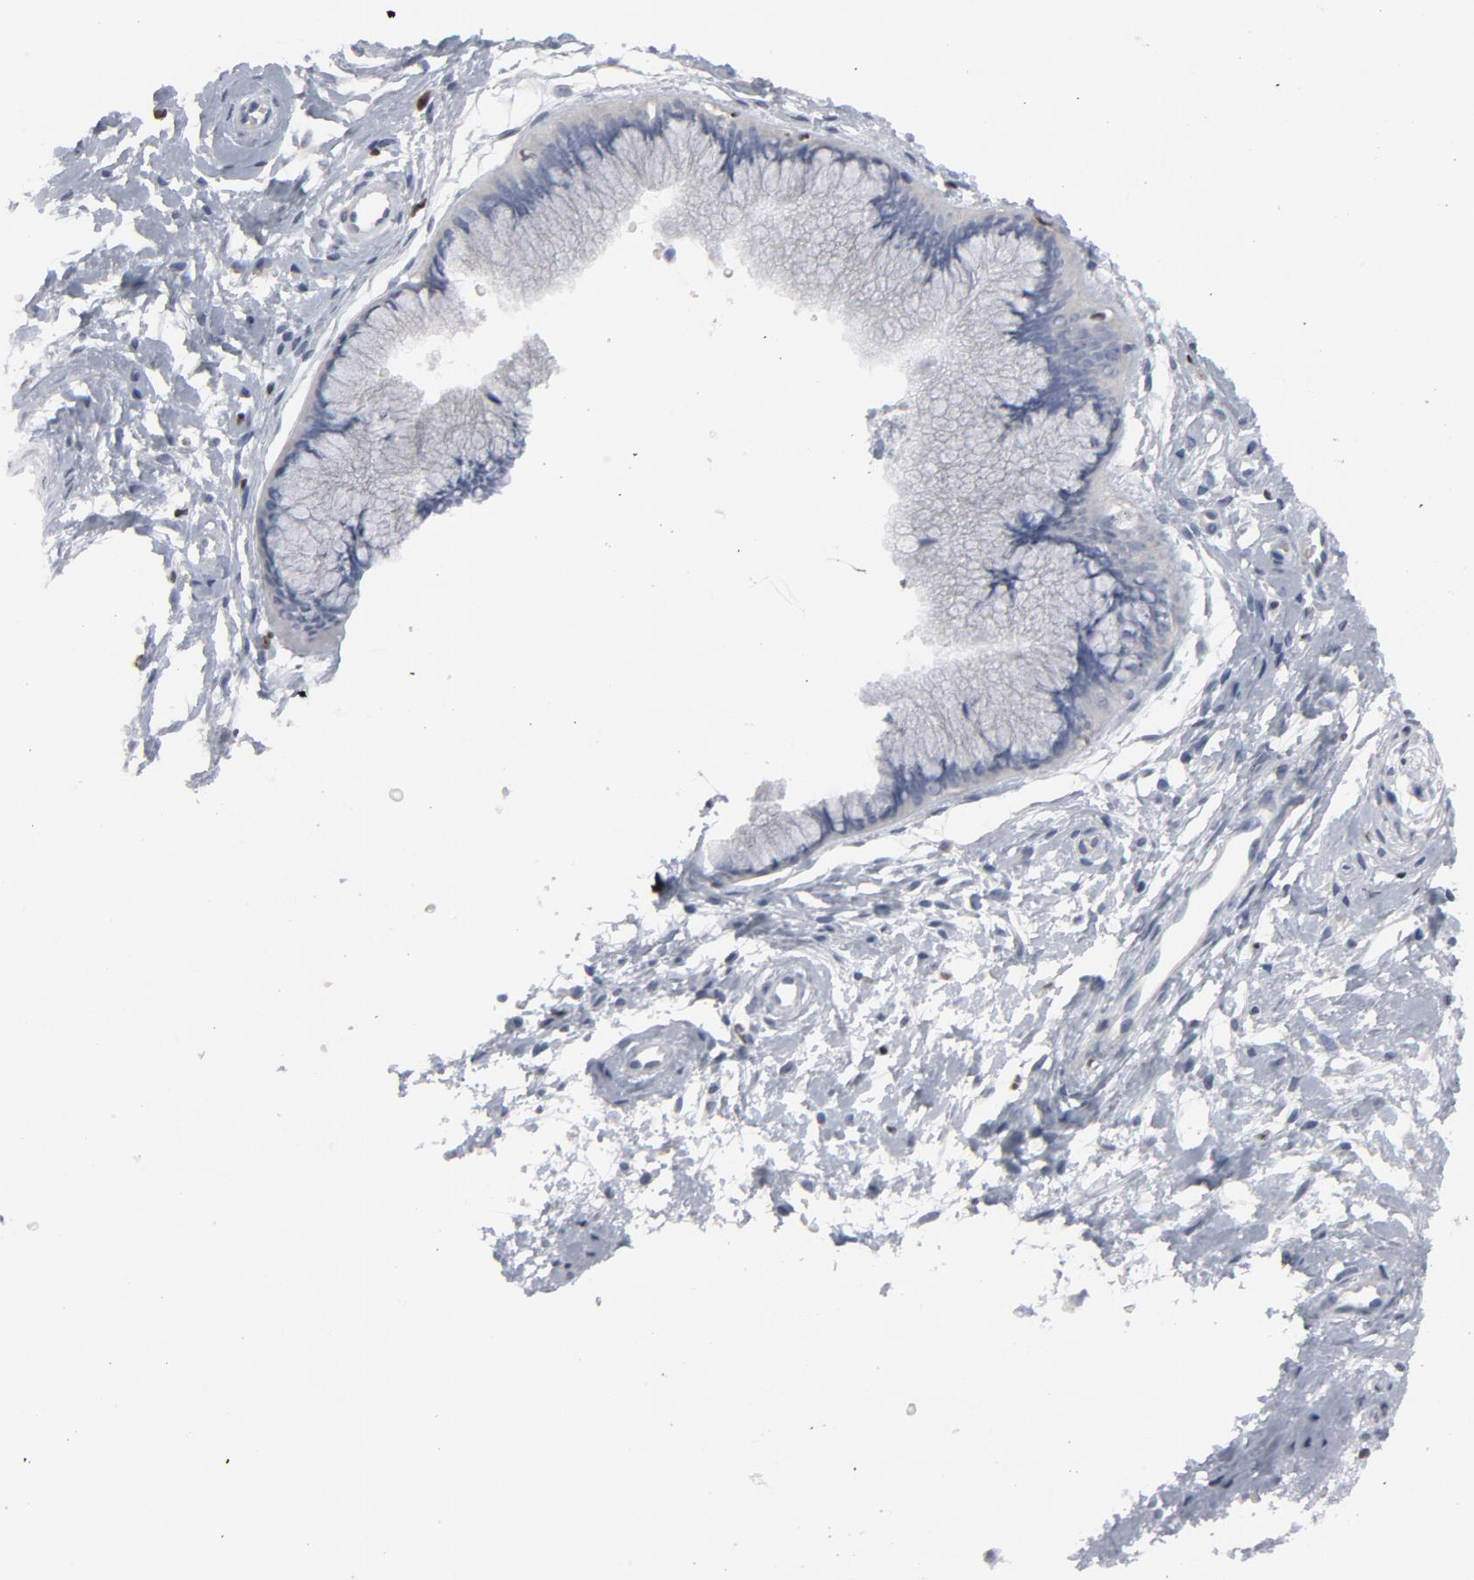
{"staining": {"intensity": "negative", "quantity": "none", "location": "none"}, "tissue": "cervix", "cell_type": "Glandular cells", "image_type": "normal", "snomed": [{"axis": "morphology", "description": "Normal tissue, NOS"}, {"axis": "topography", "description": "Cervix"}], "caption": "Cervix stained for a protein using immunohistochemistry (IHC) shows no positivity glandular cells.", "gene": "SPI1", "patient": {"sex": "female", "age": 39}}